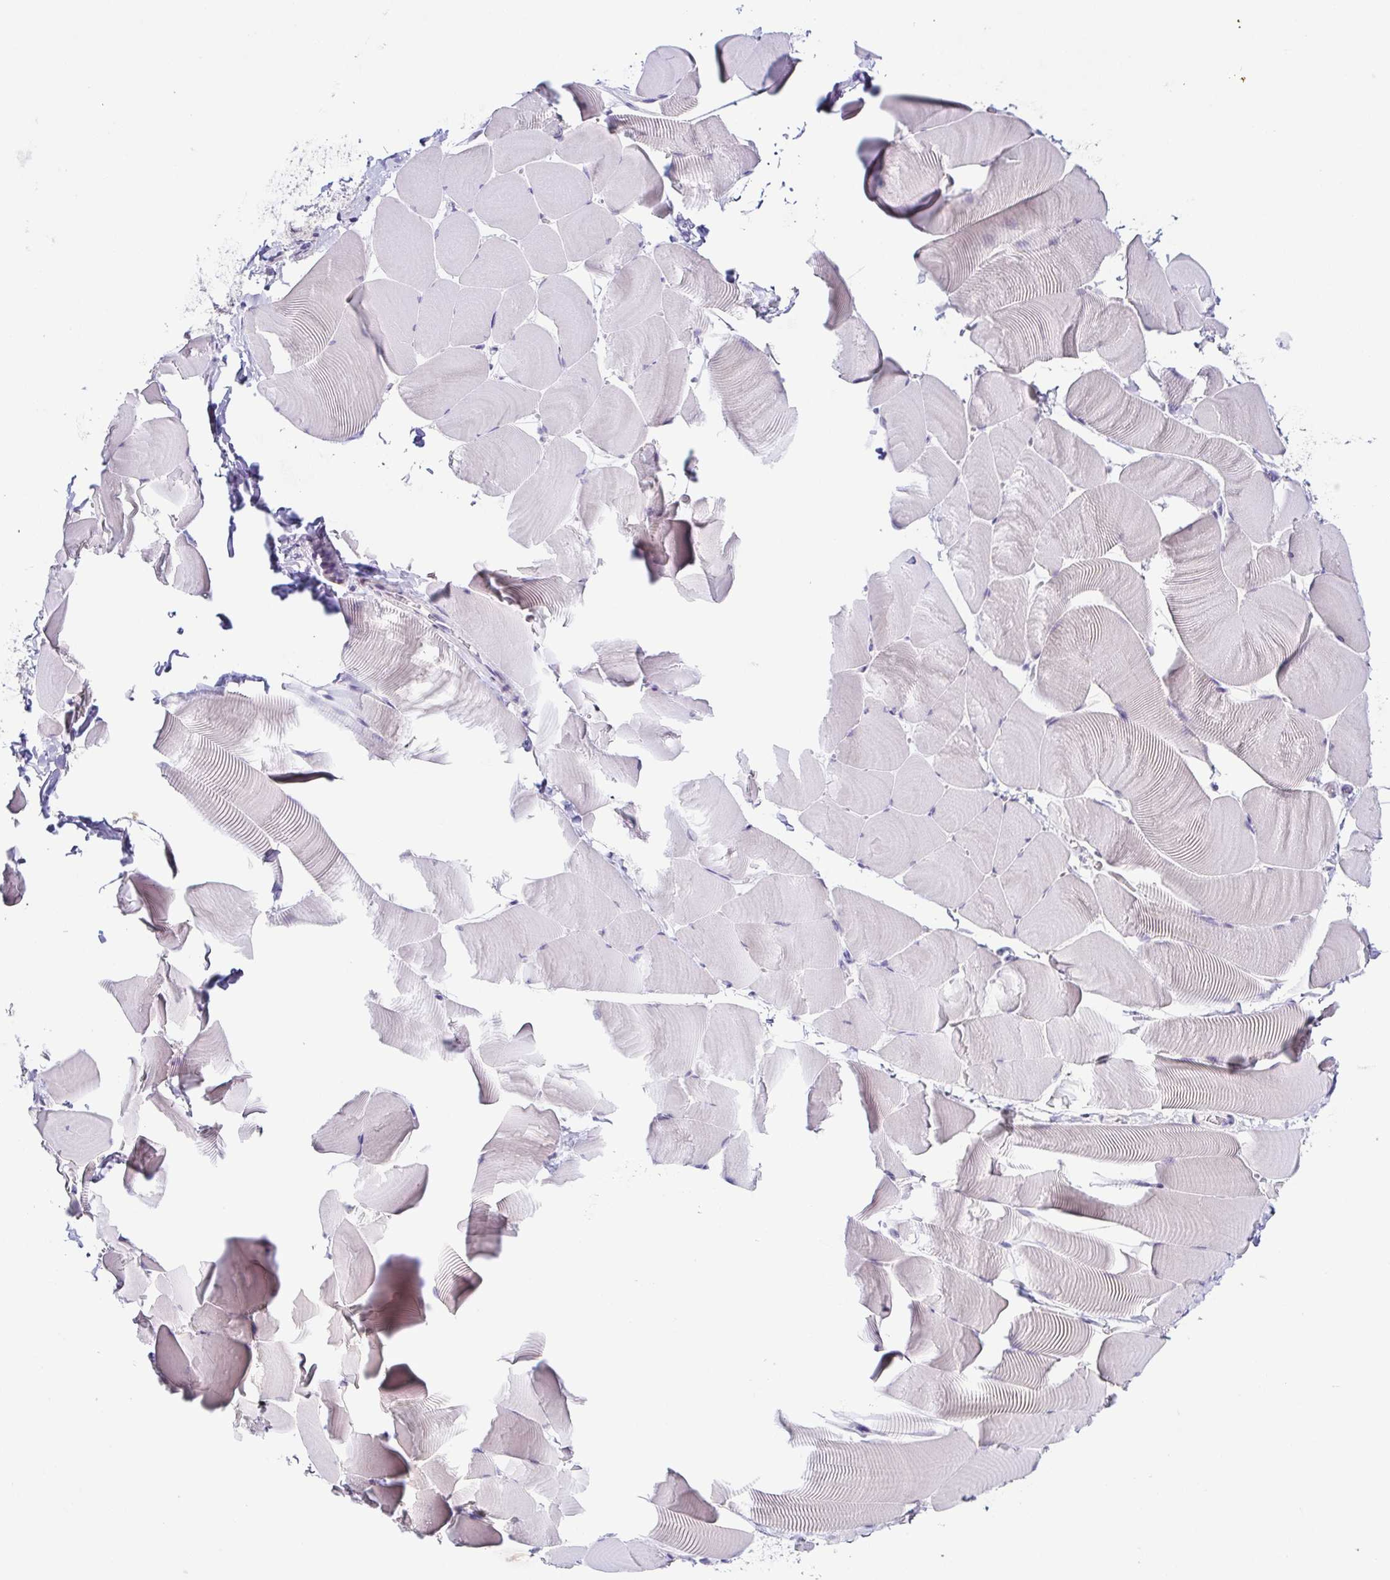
{"staining": {"intensity": "negative", "quantity": "none", "location": "none"}, "tissue": "skeletal muscle", "cell_type": "Myocytes", "image_type": "normal", "snomed": [{"axis": "morphology", "description": "Normal tissue, NOS"}, {"axis": "topography", "description": "Skeletal muscle"}], "caption": "A high-resolution histopathology image shows immunohistochemistry (IHC) staining of benign skeletal muscle, which exhibits no significant expression in myocytes. The staining was performed using DAB to visualize the protein expression in brown, while the nuclei were stained in blue with hematoxylin (Magnification: 20x).", "gene": "TP73", "patient": {"sex": "male", "age": 25}}